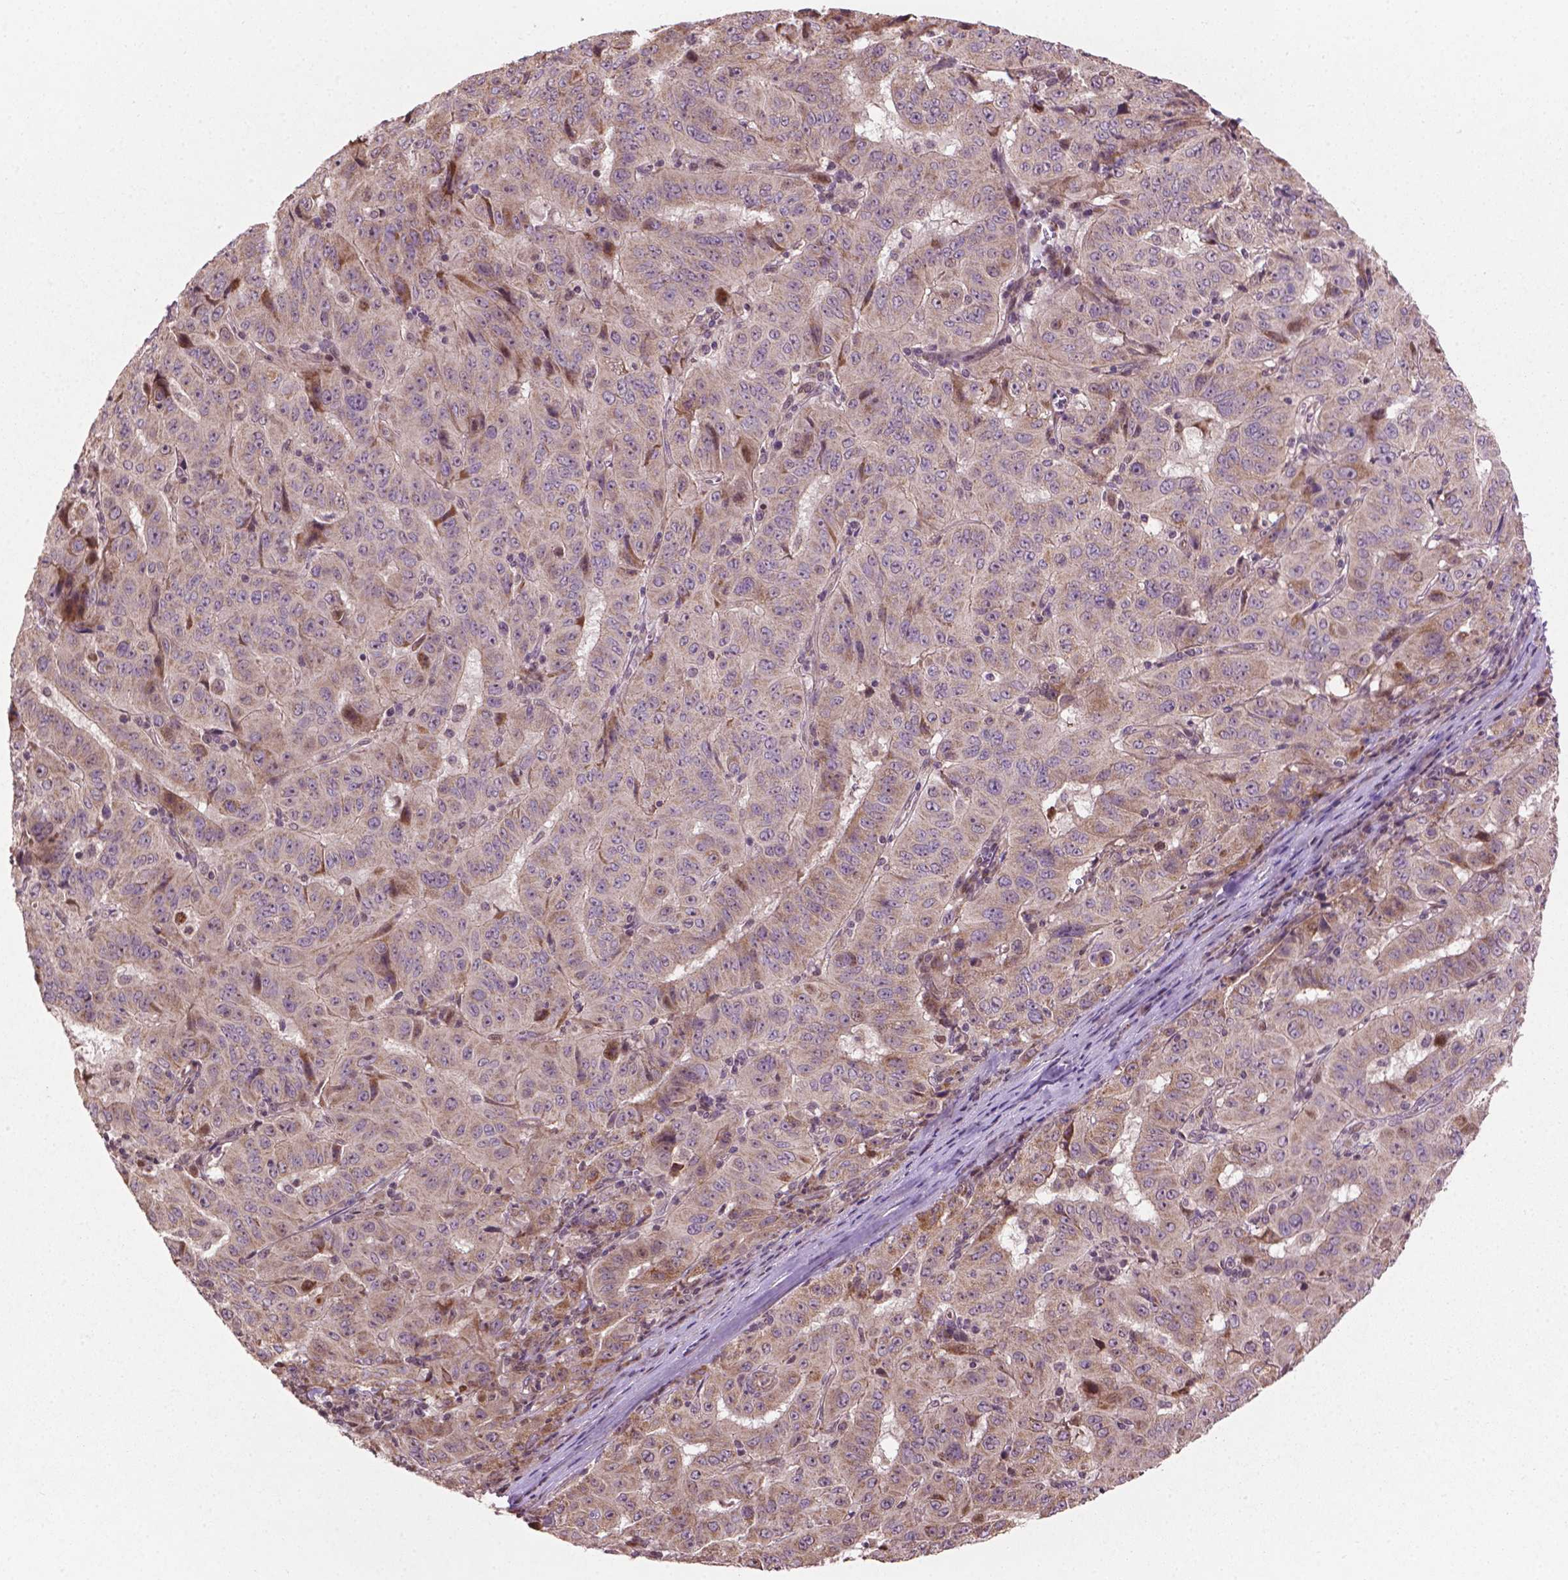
{"staining": {"intensity": "moderate", "quantity": "25%-75%", "location": "cytoplasmic/membranous"}, "tissue": "pancreatic cancer", "cell_type": "Tumor cells", "image_type": "cancer", "snomed": [{"axis": "morphology", "description": "Adenocarcinoma, NOS"}, {"axis": "topography", "description": "Pancreas"}], "caption": "An image showing moderate cytoplasmic/membranous expression in approximately 25%-75% of tumor cells in adenocarcinoma (pancreatic), as visualized by brown immunohistochemical staining.", "gene": "B3GALNT2", "patient": {"sex": "male", "age": 63}}